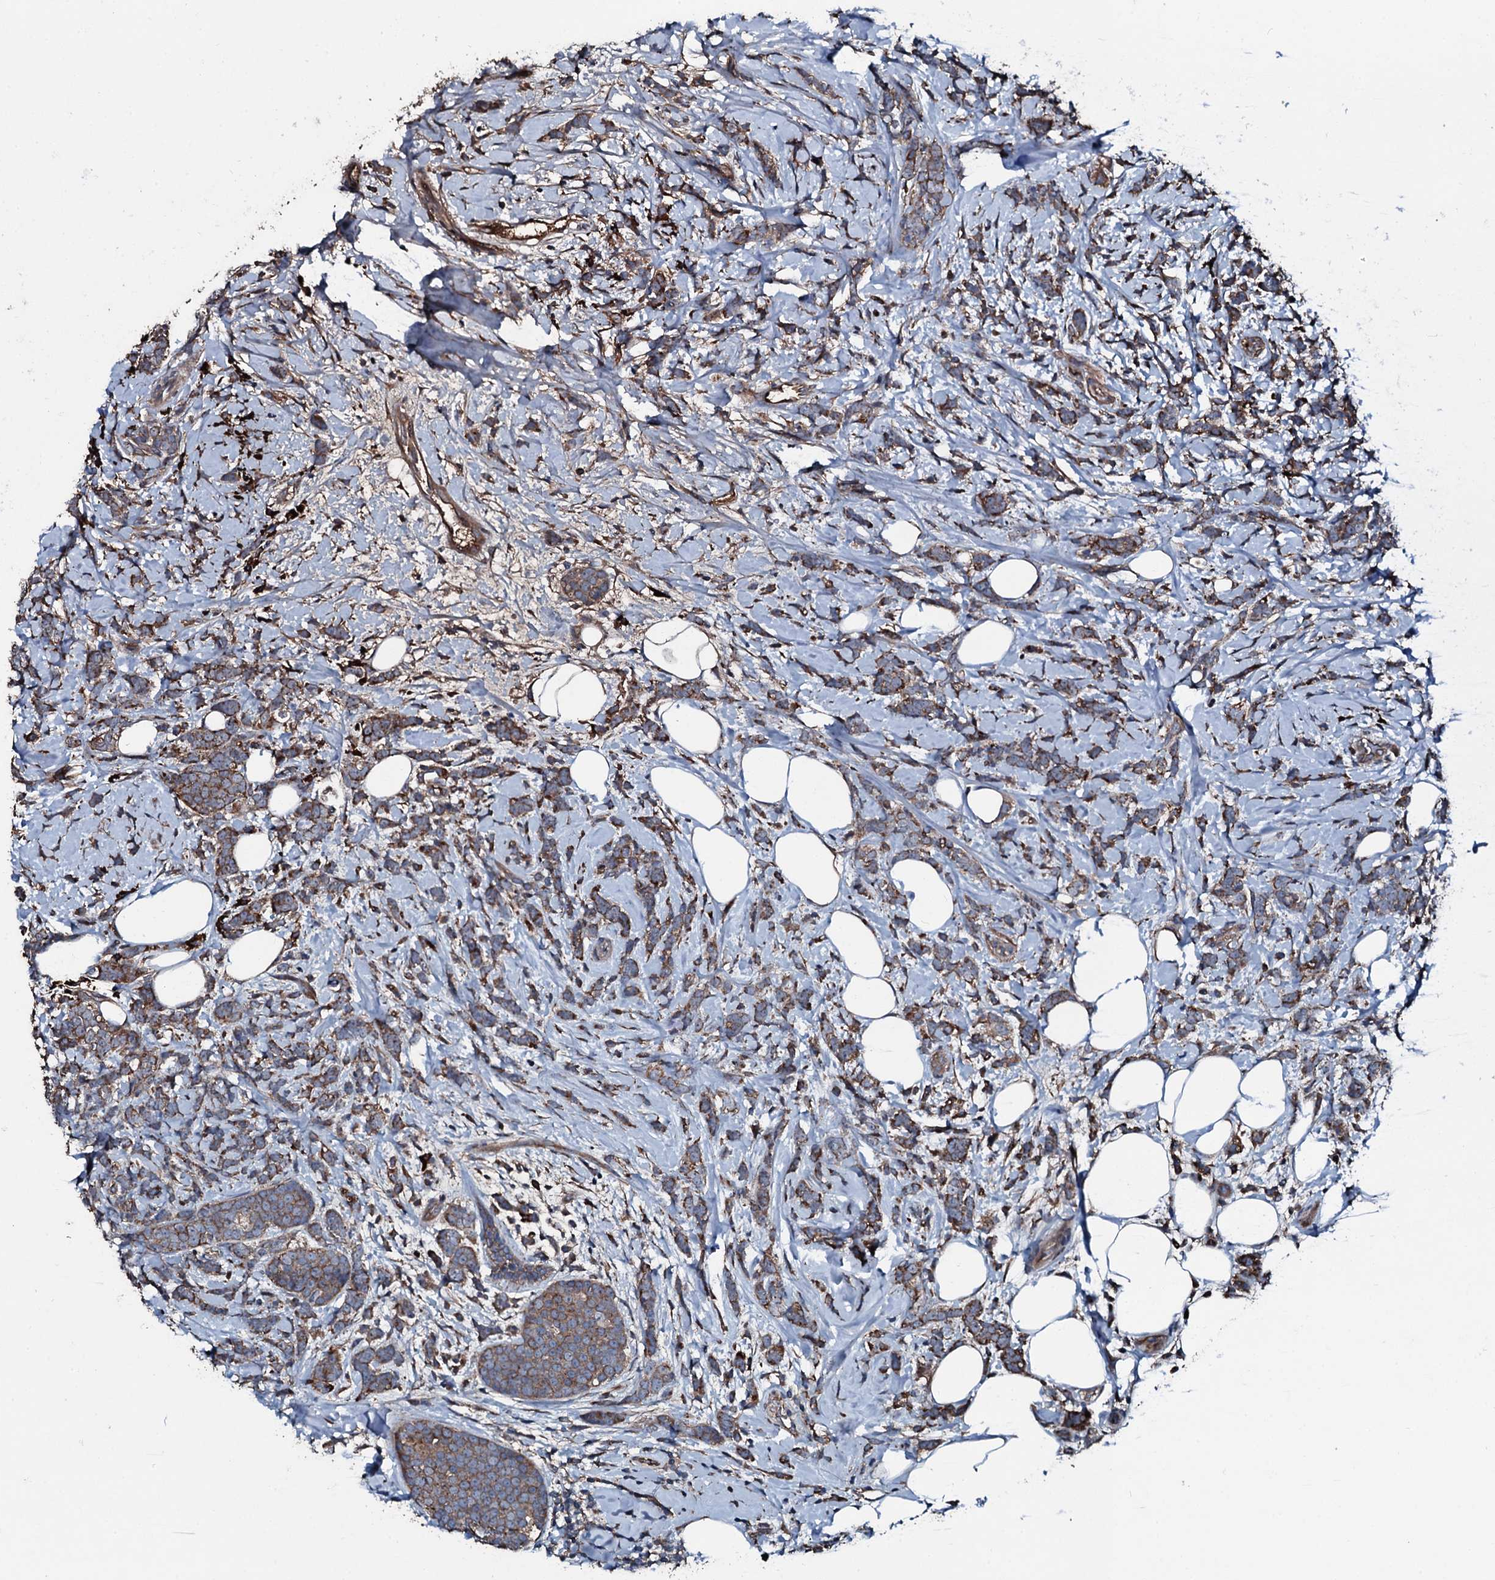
{"staining": {"intensity": "moderate", "quantity": ">75%", "location": "cytoplasmic/membranous"}, "tissue": "breast cancer", "cell_type": "Tumor cells", "image_type": "cancer", "snomed": [{"axis": "morphology", "description": "Lobular carcinoma"}, {"axis": "topography", "description": "Breast"}], "caption": "High-magnification brightfield microscopy of breast cancer stained with DAB (3,3'-diaminobenzidine) (brown) and counterstained with hematoxylin (blue). tumor cells exhibit moderate cytoplasmic/membranous positivity is present in approximately>75% of cells.", "gene": "AARS1", "patient": {"sex": "female", "age": 58}}